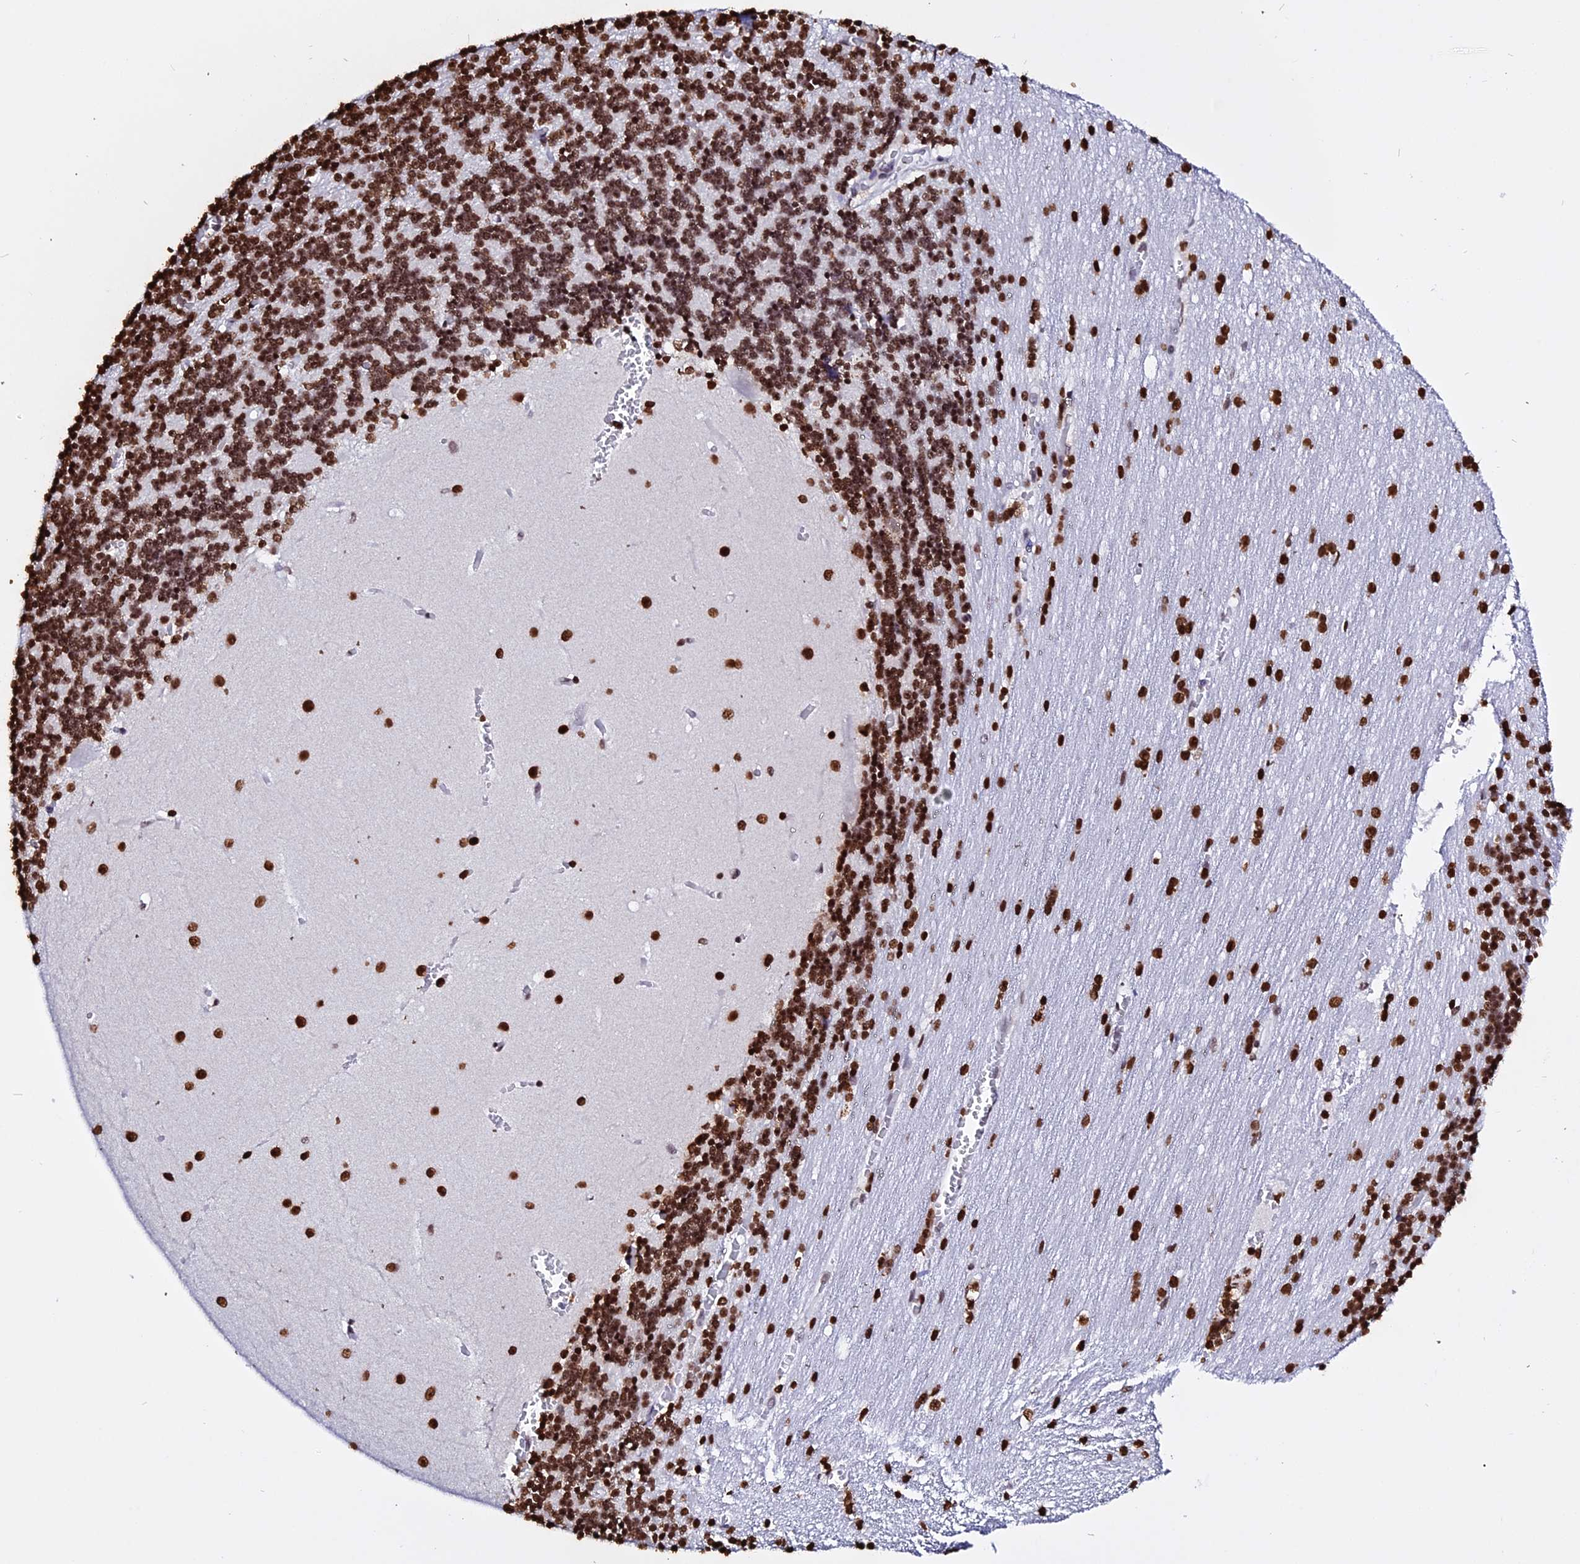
{"staining": {"intensity": "strong", "quantity": ">75%", "location": "nuclear"}, "tissue": "cerebellum", "cell_type": "Cells in granular layer", "image_type": "normal", "snomed": [{"axis": "morphology", "description": "Normal tissue, NOS"}, {"axis": "topography", "description": "Cerebellum"}], "caption": "A brown stain shows strong nuclear expression of a protein in cells in granular layer of benign human cerebellum. Ihc stains the protein of interest in brown and the nuclei are stained blue.", "gene": "ENSG00000282988", "patient": {"sex": "male", "age": 37}}